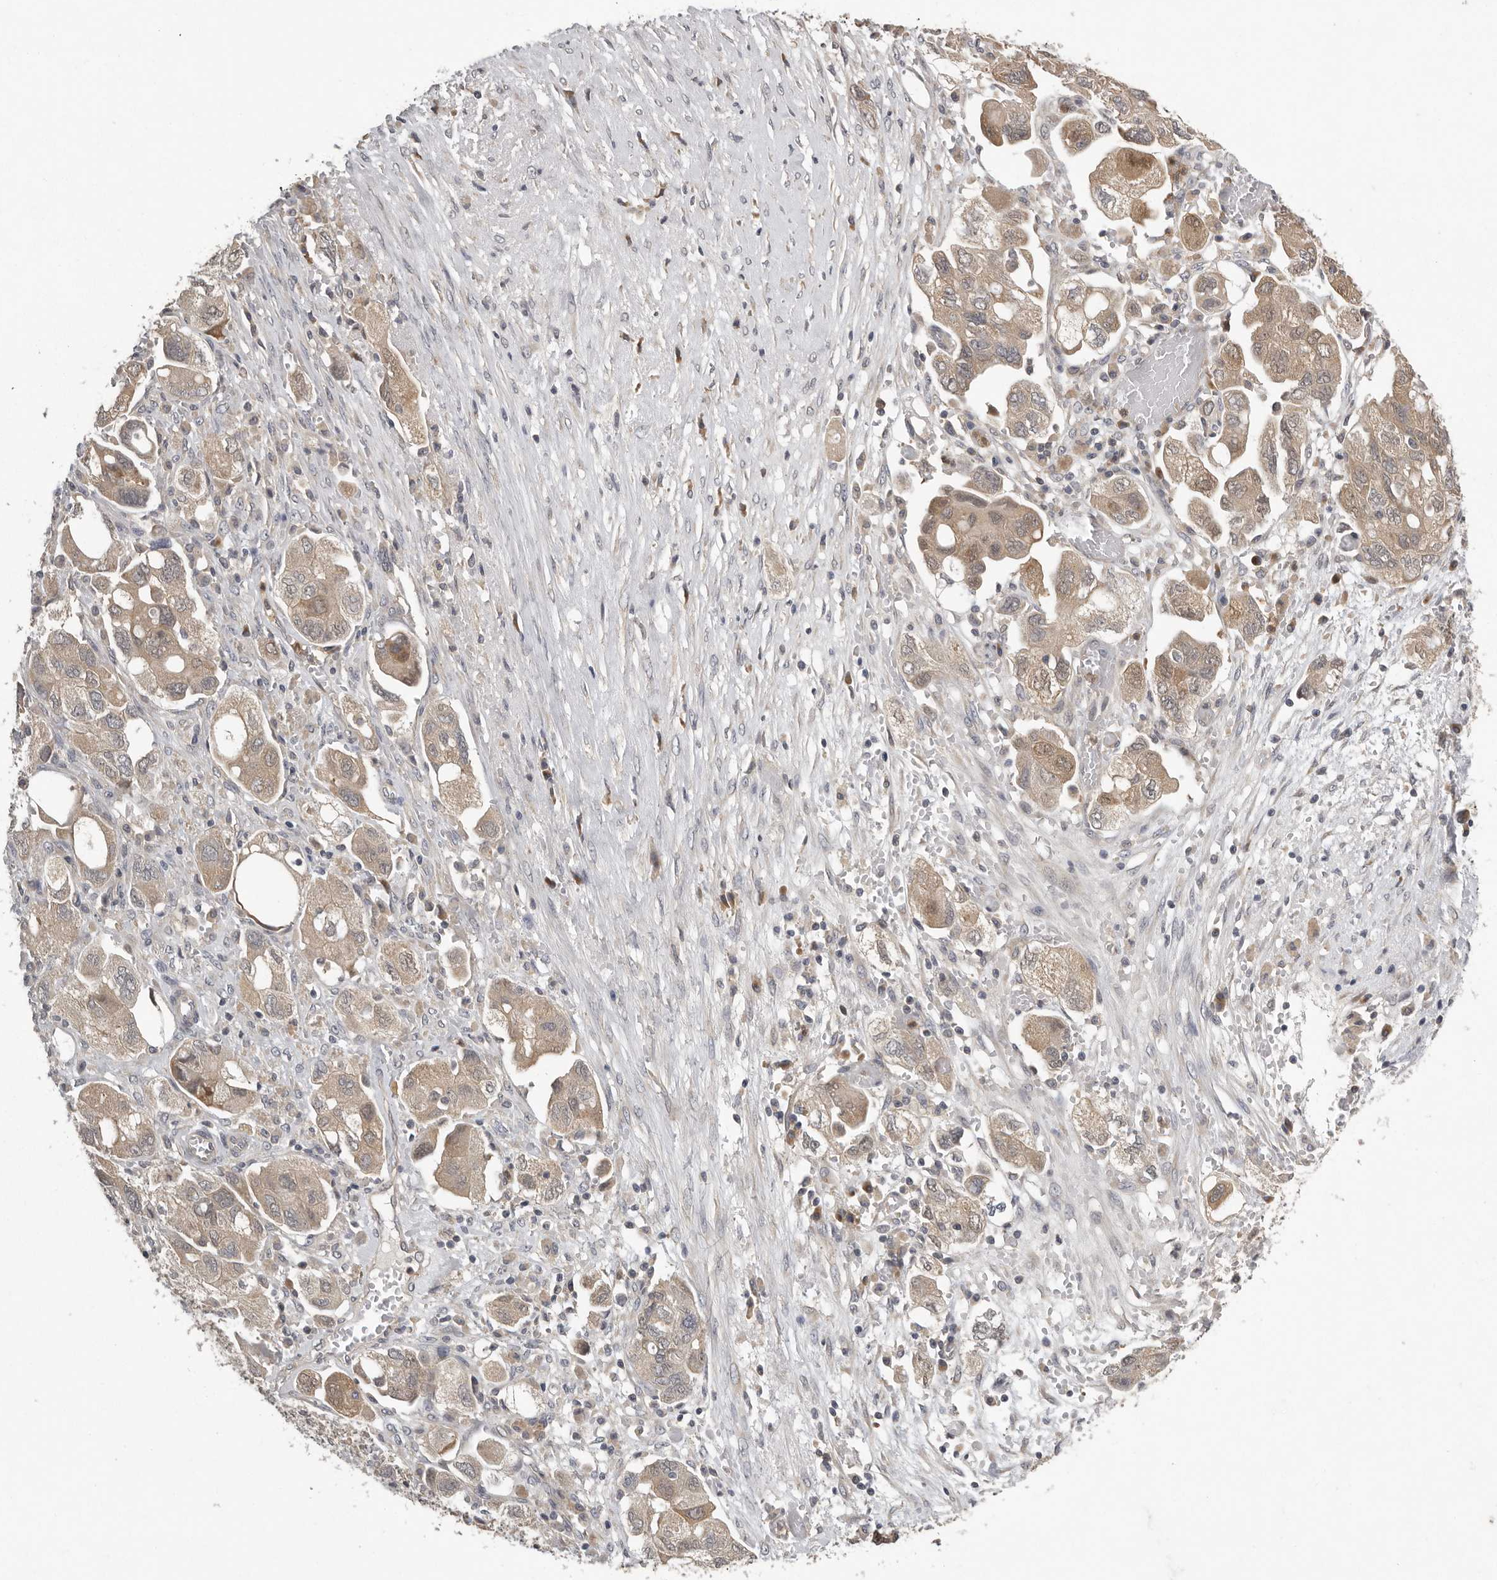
{"staining": {"intensity": "moderate", "quantity": ">75%", "location": "cytoplasmic/membranous"}, "tissue": "ovarian cancer", "cell_type": "Tumor cells", "image_type": "cancer", "snomed": [{"axis": "morphology", "description": "Carcinoma, NOS"}, {"axis": "morphology", "description": "Cystadenocarcinoma, serous, NOS"}, {"axis": "topography", "description": "Ovary"}], "caption": "Immunohistochemical staining of human carcinoma (ovarian) shows medium levels of moderate cytoplasmic/membranous staining in approximately >75% of tumor cells.", "gene": "RALGPS2", "patient": {"sex": "female", "age": 69}}